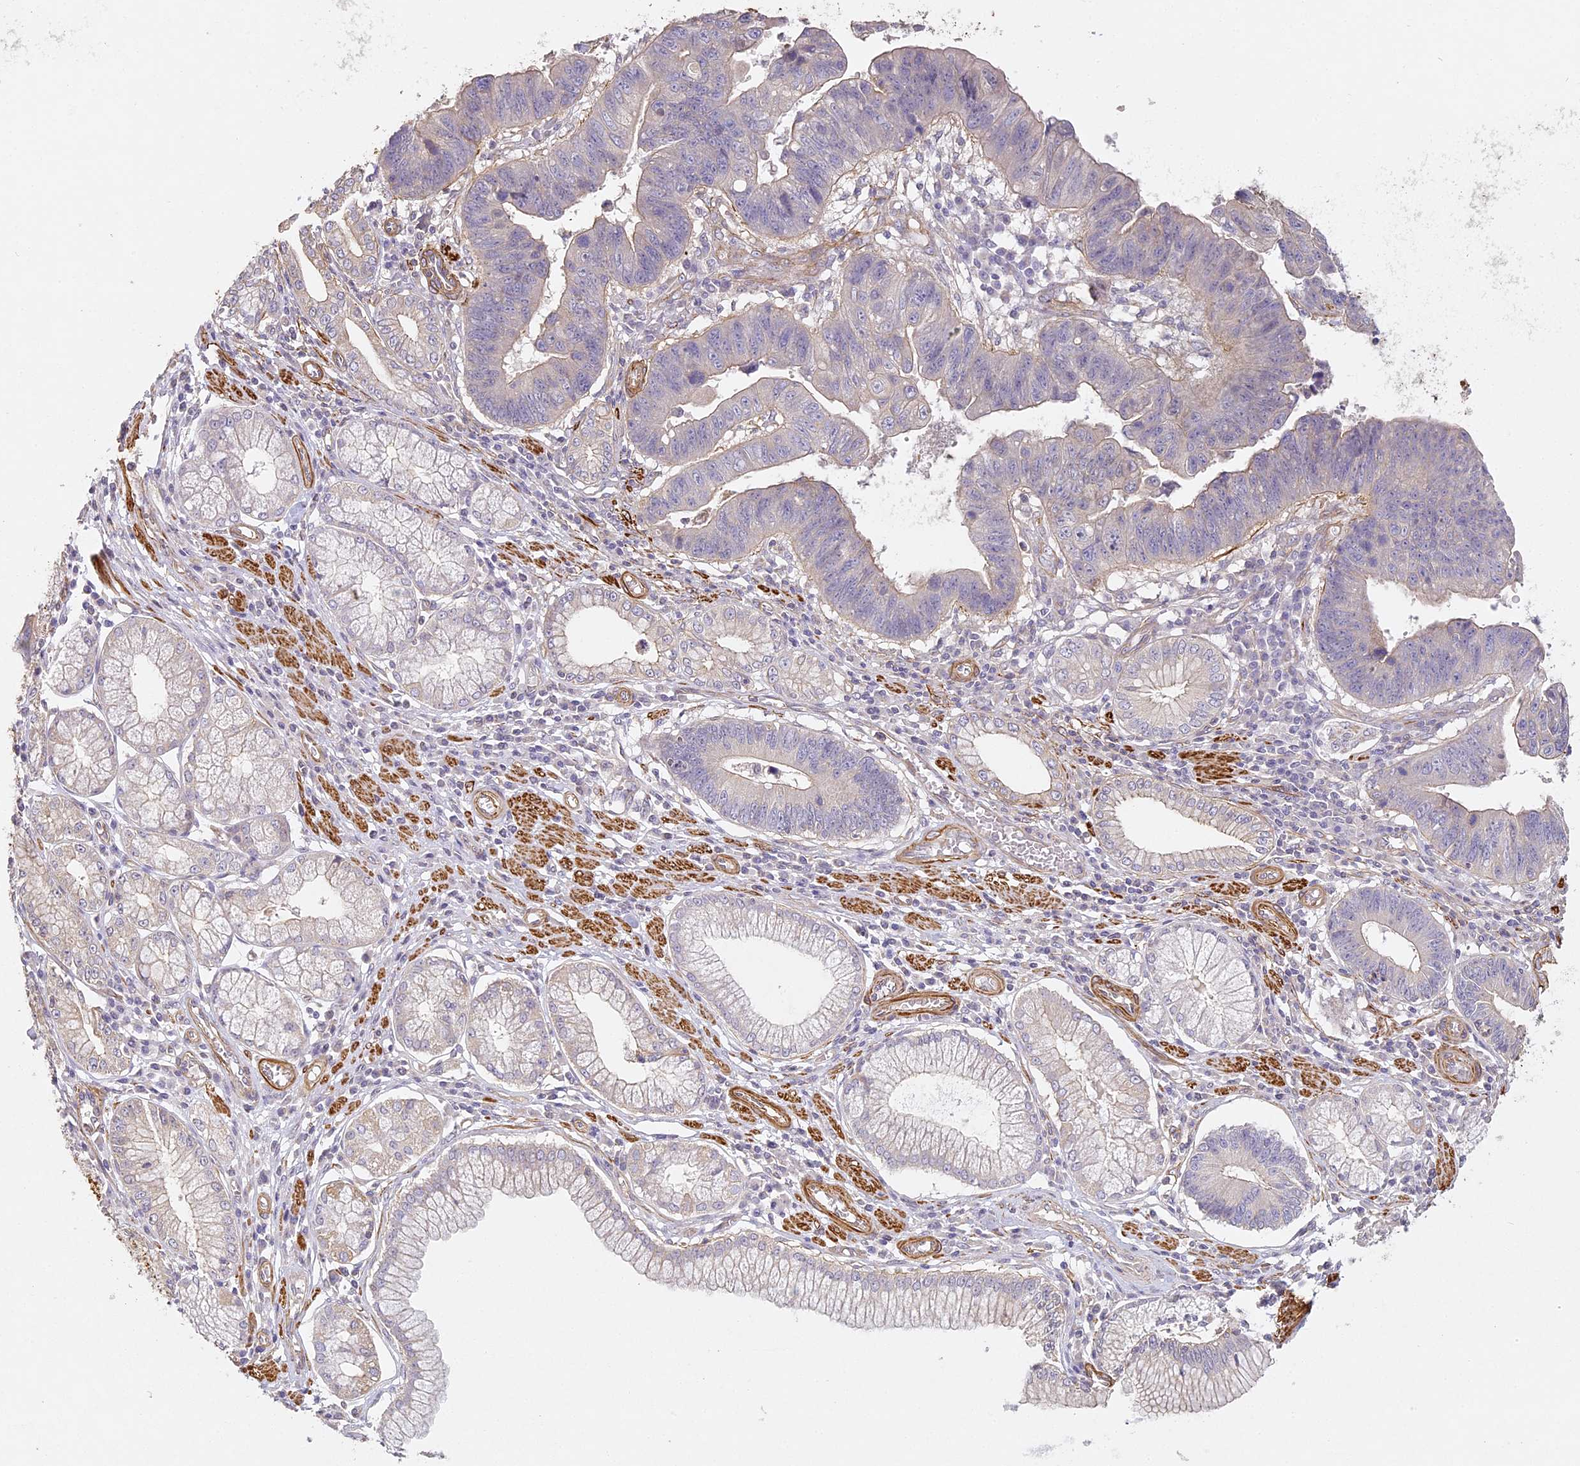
{"staining": {"intensity": "negative", "quantity": "none", "location": "none"}, "tissue": "stomach cancer", "cell_type": "Tumor cells", "image_type": "cancer", "snomed": [{"axis": "morphology", "description": "Adenocarcinoma, NOS"}, {"axis": "topography", "description": "Stomach"}], "caption": "Immunohistochemical staining of adenocarcinoma (stomach) displays no significant staining in tumor cells.", "gene": "MED28", "patient": {"sex": "male", "age": 59}}